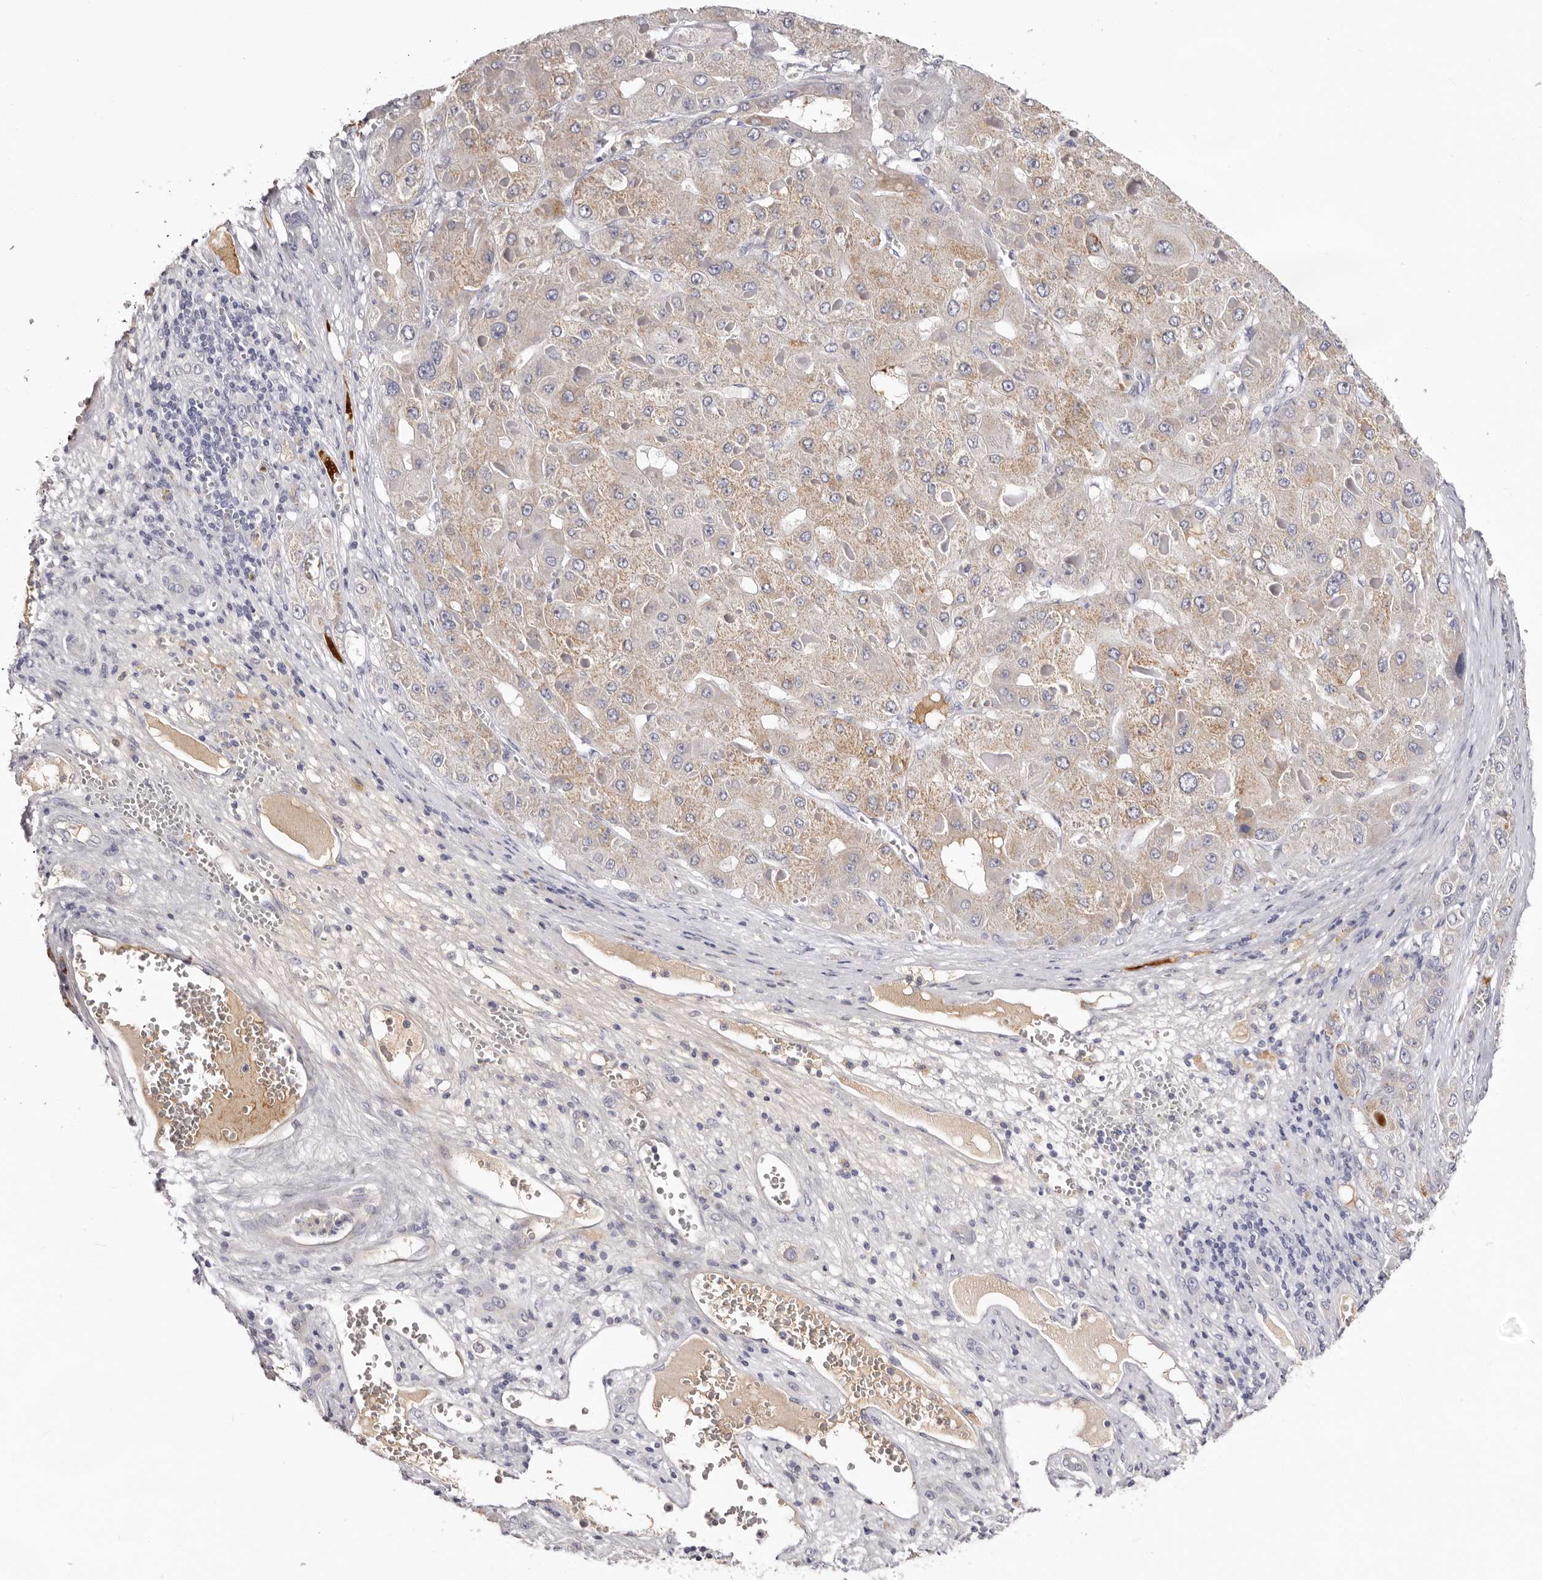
{"staining": {"intensity": "weak", "quantity": ">75%", "location": "cytoplasmic/membranous"}, "tissue": "liver cancer", "cell_type": "Tumor cells", "image_type": "cancer", "snomed": [{"axis": "morphology", "description": "Carcinoma, Hepatocellular, NOS"}, {"axis": "topography", "description": "Liver"}], "caption": "Immunohistochemical staining of hepatocellular carcinoma (liver) displays low levels of weak cytoplasmic/membranous protein staining in about >75% of tumor cells.", "gene": "LMLN", "patient": {"sex": "female", "age": 73}}